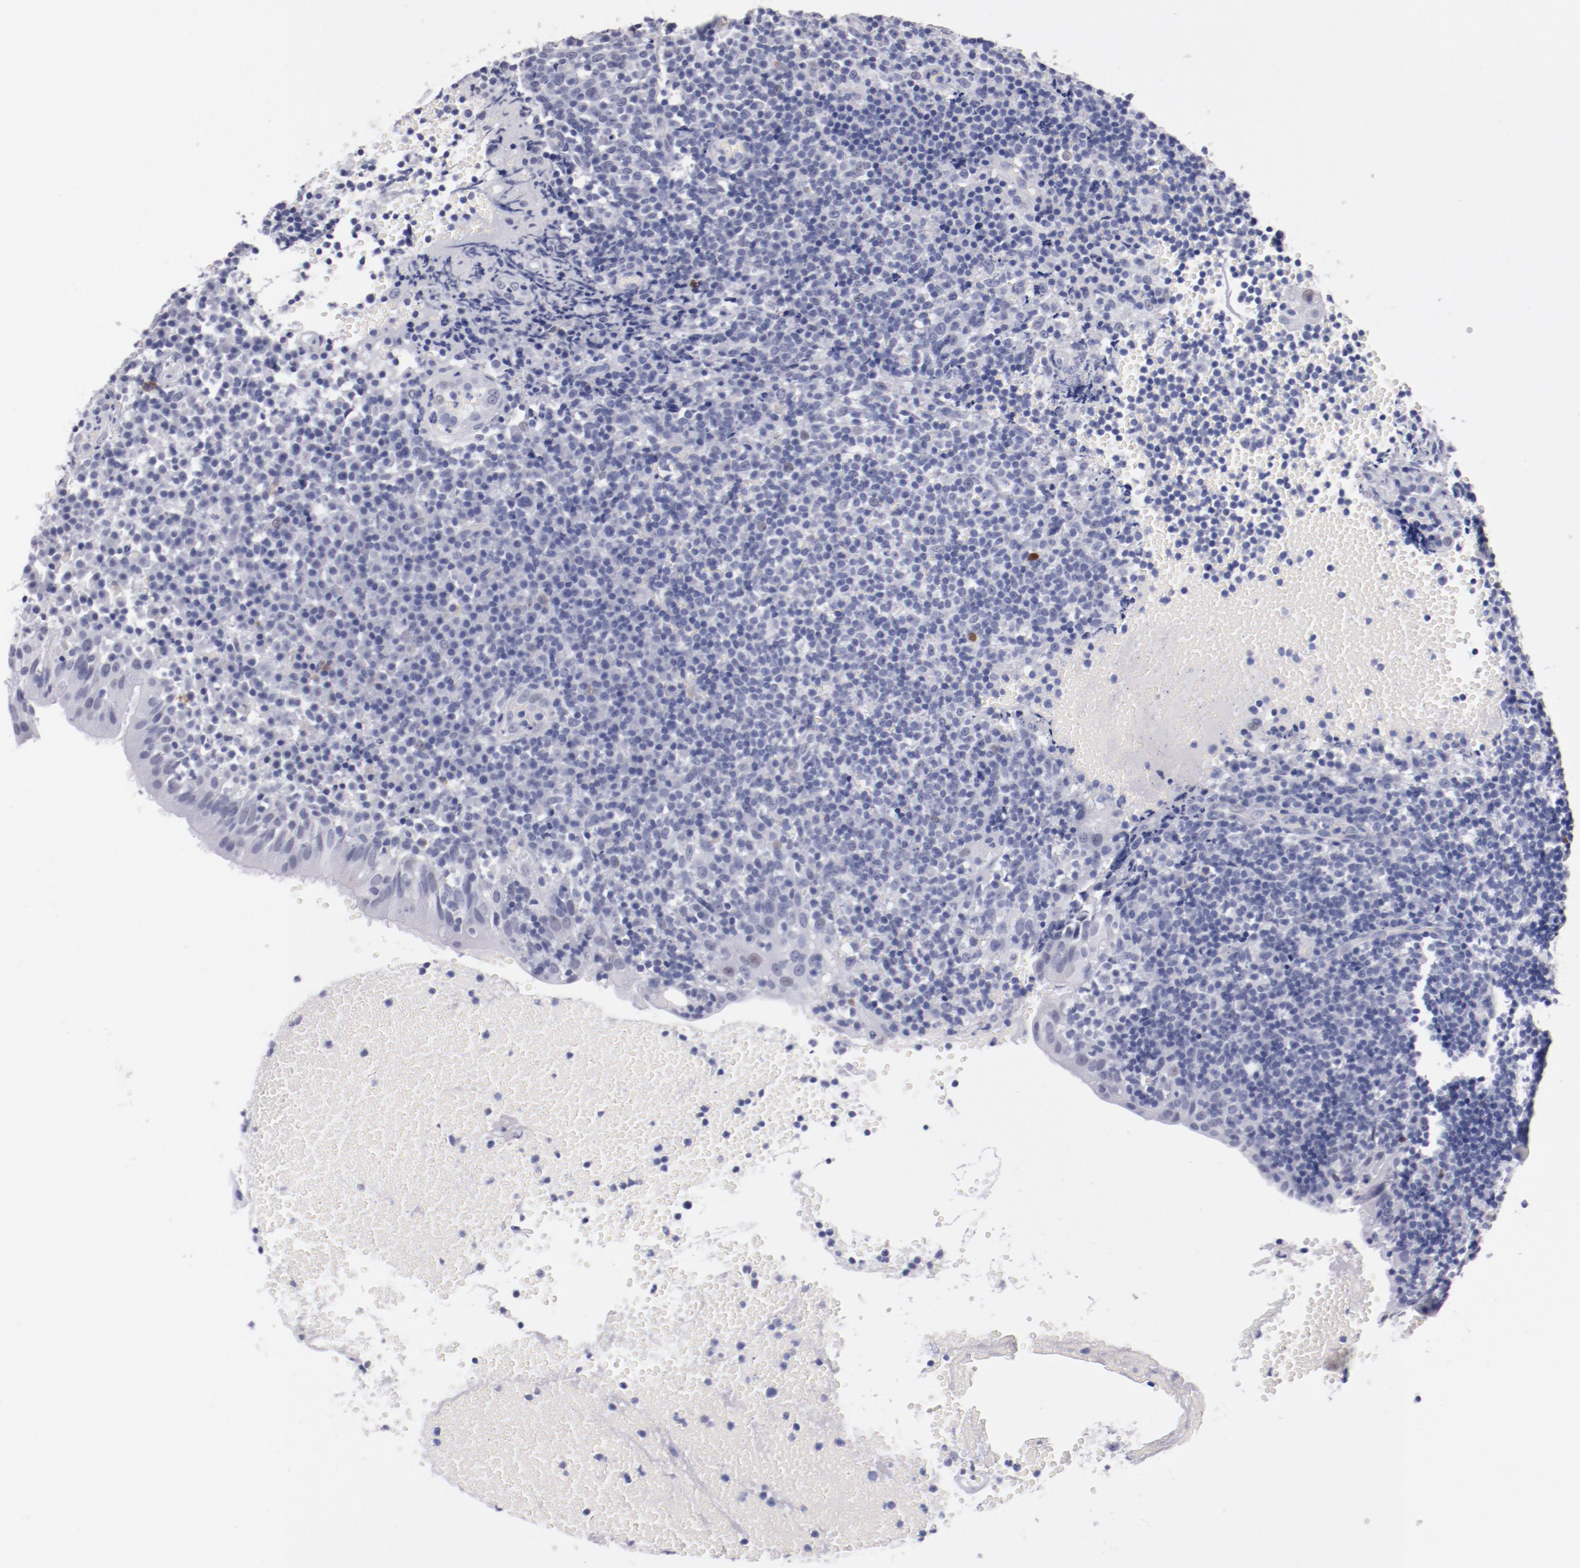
{"staining": {"intensity": "negative", "quantity": "none", "location": "none"}, "tissue": "tonsil", "cell_type": "Germinal center cells", "image_type": "normal", "snomed": [{"axis": "morphology", "description": "Normal tissue, NOS"}, {"axis": "topography", "description": "Tonsil"}], "caption": "Immunohistochemistry (IHC) micrograph of normal human tonsil stained for a protein (brown), which demonstrates no positivity in germinal center cells.", "gene": "HNF1B", "patient": {"sex": "female", "age": 40}}